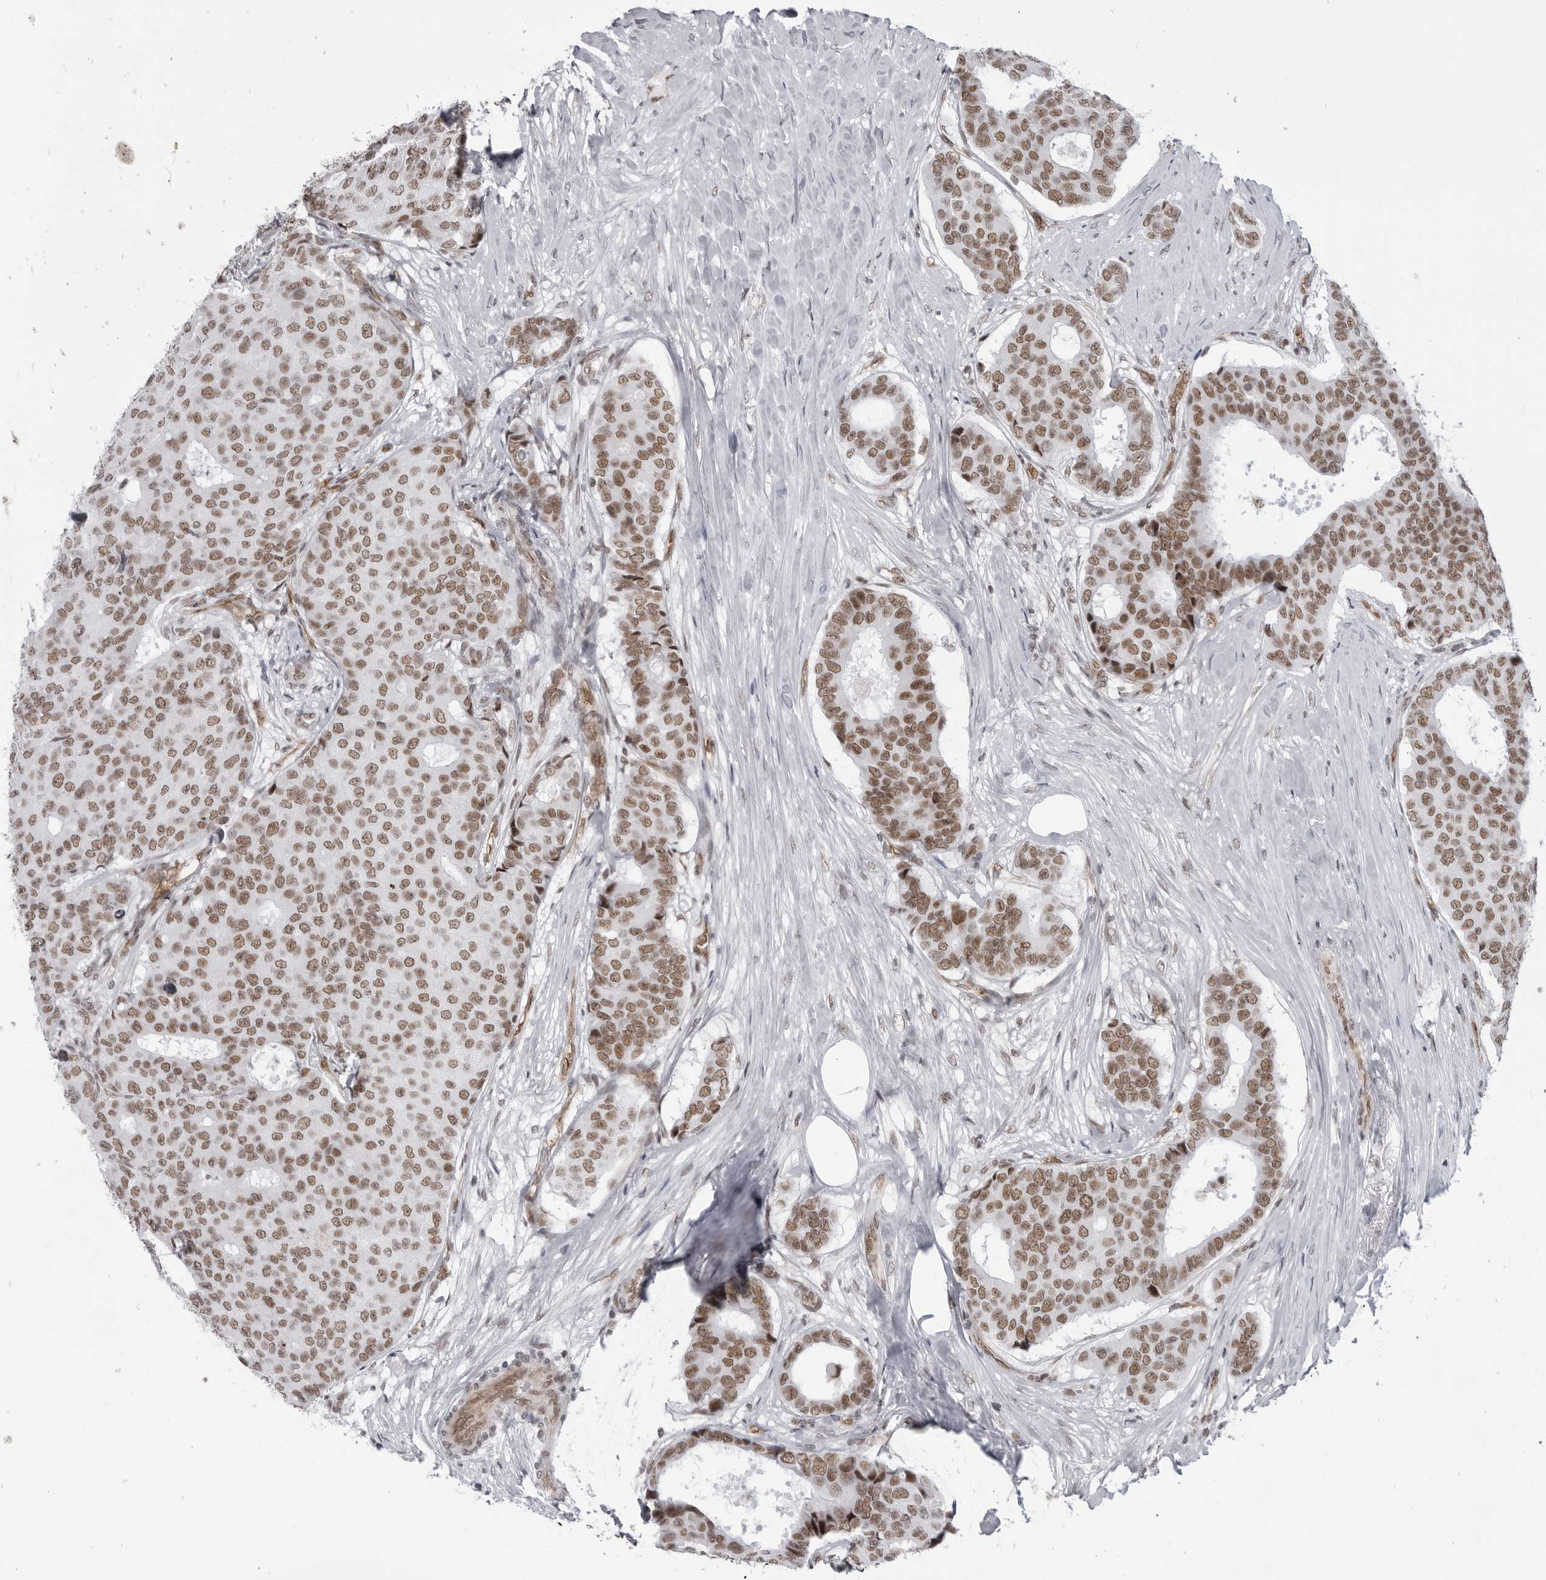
{"staining": {"intensity": "moderate", "quantity": ">75%", "location": "nuclear"}, "tissue": "breast cancer", "cell_type": "Tumor cells", "image_type": "cancer", "snomed": [{"axis": "morphology", "description": "Duct carcinoma"}, {"axis": "topography", "description": "Breast"}], "caption": "A photomicrograph of breast cancer stained for a protein demonstrates moderate nuclear brown staining in tumor cells.", "gene": "RNF26", "patient": {"sex": "female", "age": 75}}